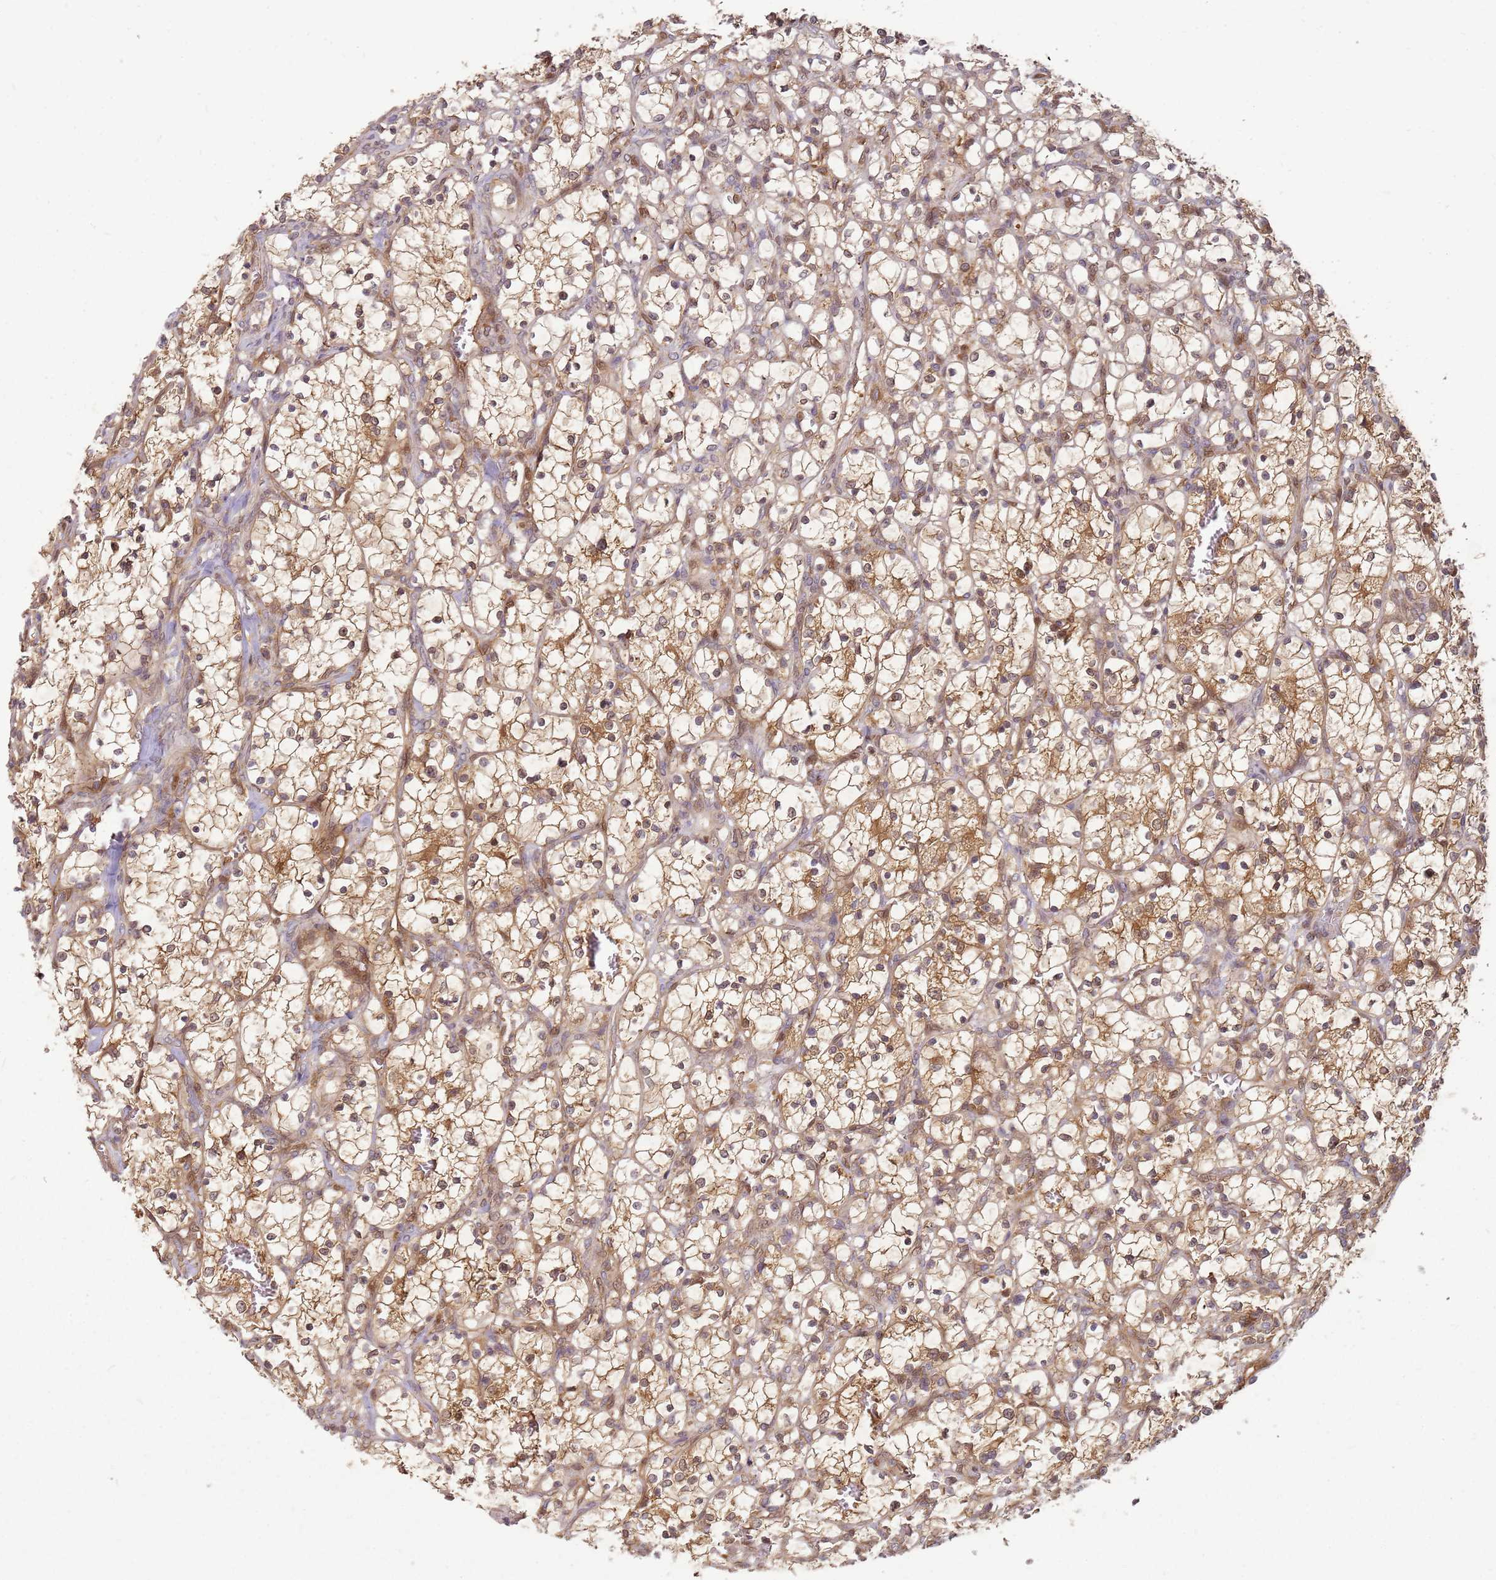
{"staining": {"intensity": "moderate", "quantity": "25%-75%", "location": "cytoplasmic/membranous,nuclear"}, "tissue": "renal cancer", "cell_type": "Tumor cells", "image_type": "cancer", "snomed": [{"axis": "morphology", "description": "Adenocarcinoma, NOS"}, {"axis": "topography", "description": "Kidney"}], "caption": "Tumor cells exhibit medium levels of moderate cytoplasmic/membranous and nuclear expression in about 25%-75% of cells in renal cancer.", "gene": "NUDT14", "patient": {"sex": "female", "age": 69}}